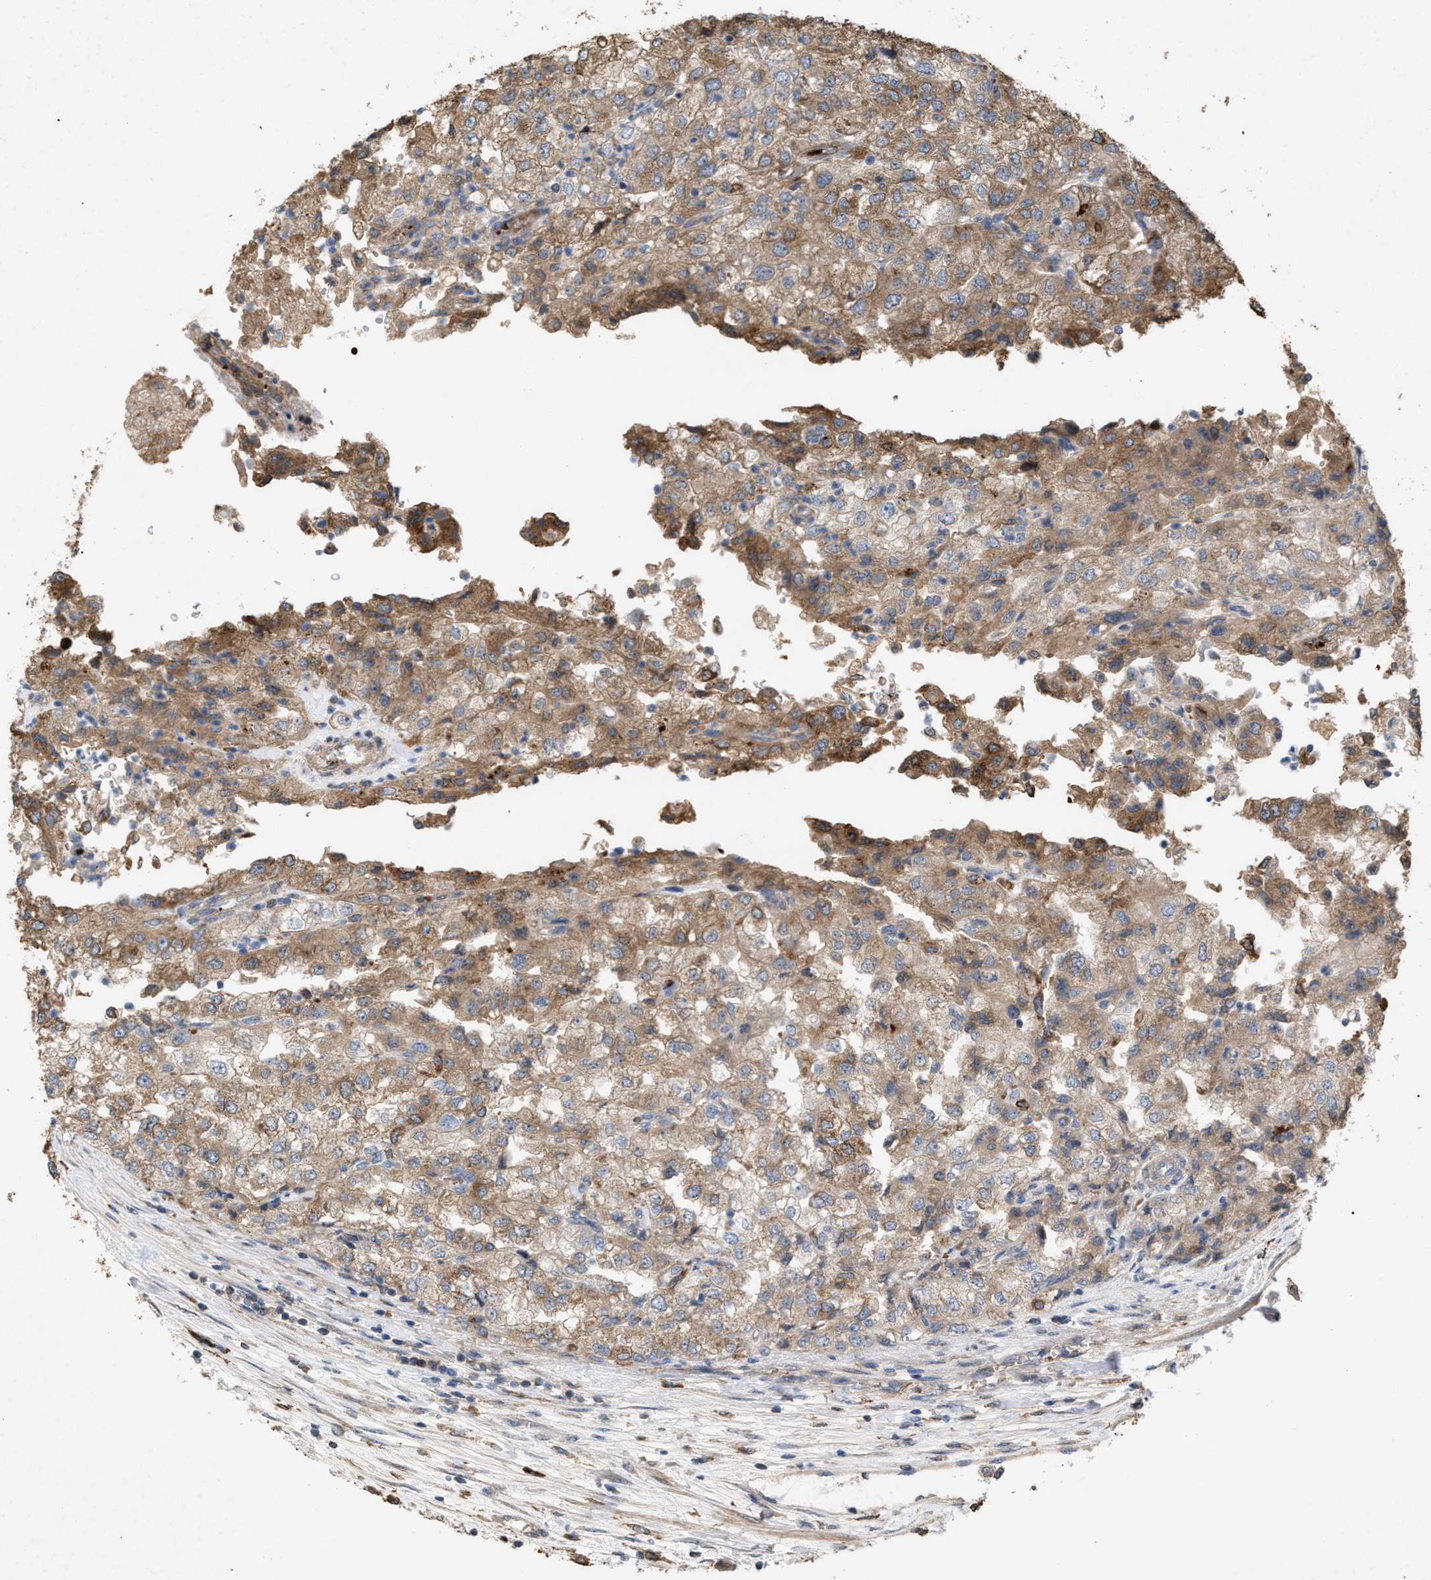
{"staining": {"intensity": "moderate", "quantity": ">75%", "location": "cytoplasmic/membranous"}, "tissue": "renal cancer", "cell_type": "Tumor cells", "image_type": "cancer", "snomed": [{"axis": "morphology", "description": "Adenocarcinoma, NOS"}, {"axis": "topography", "description": "Kidney"}], "caption": "Tumor cells demonstrate medium levels of moderate cytoplasmic/membranous expression in approximately >75% of cells in human adenocarcinoma (renal).", "gene": "GCC1", "patient": {"sex": "female", "age": 54}}